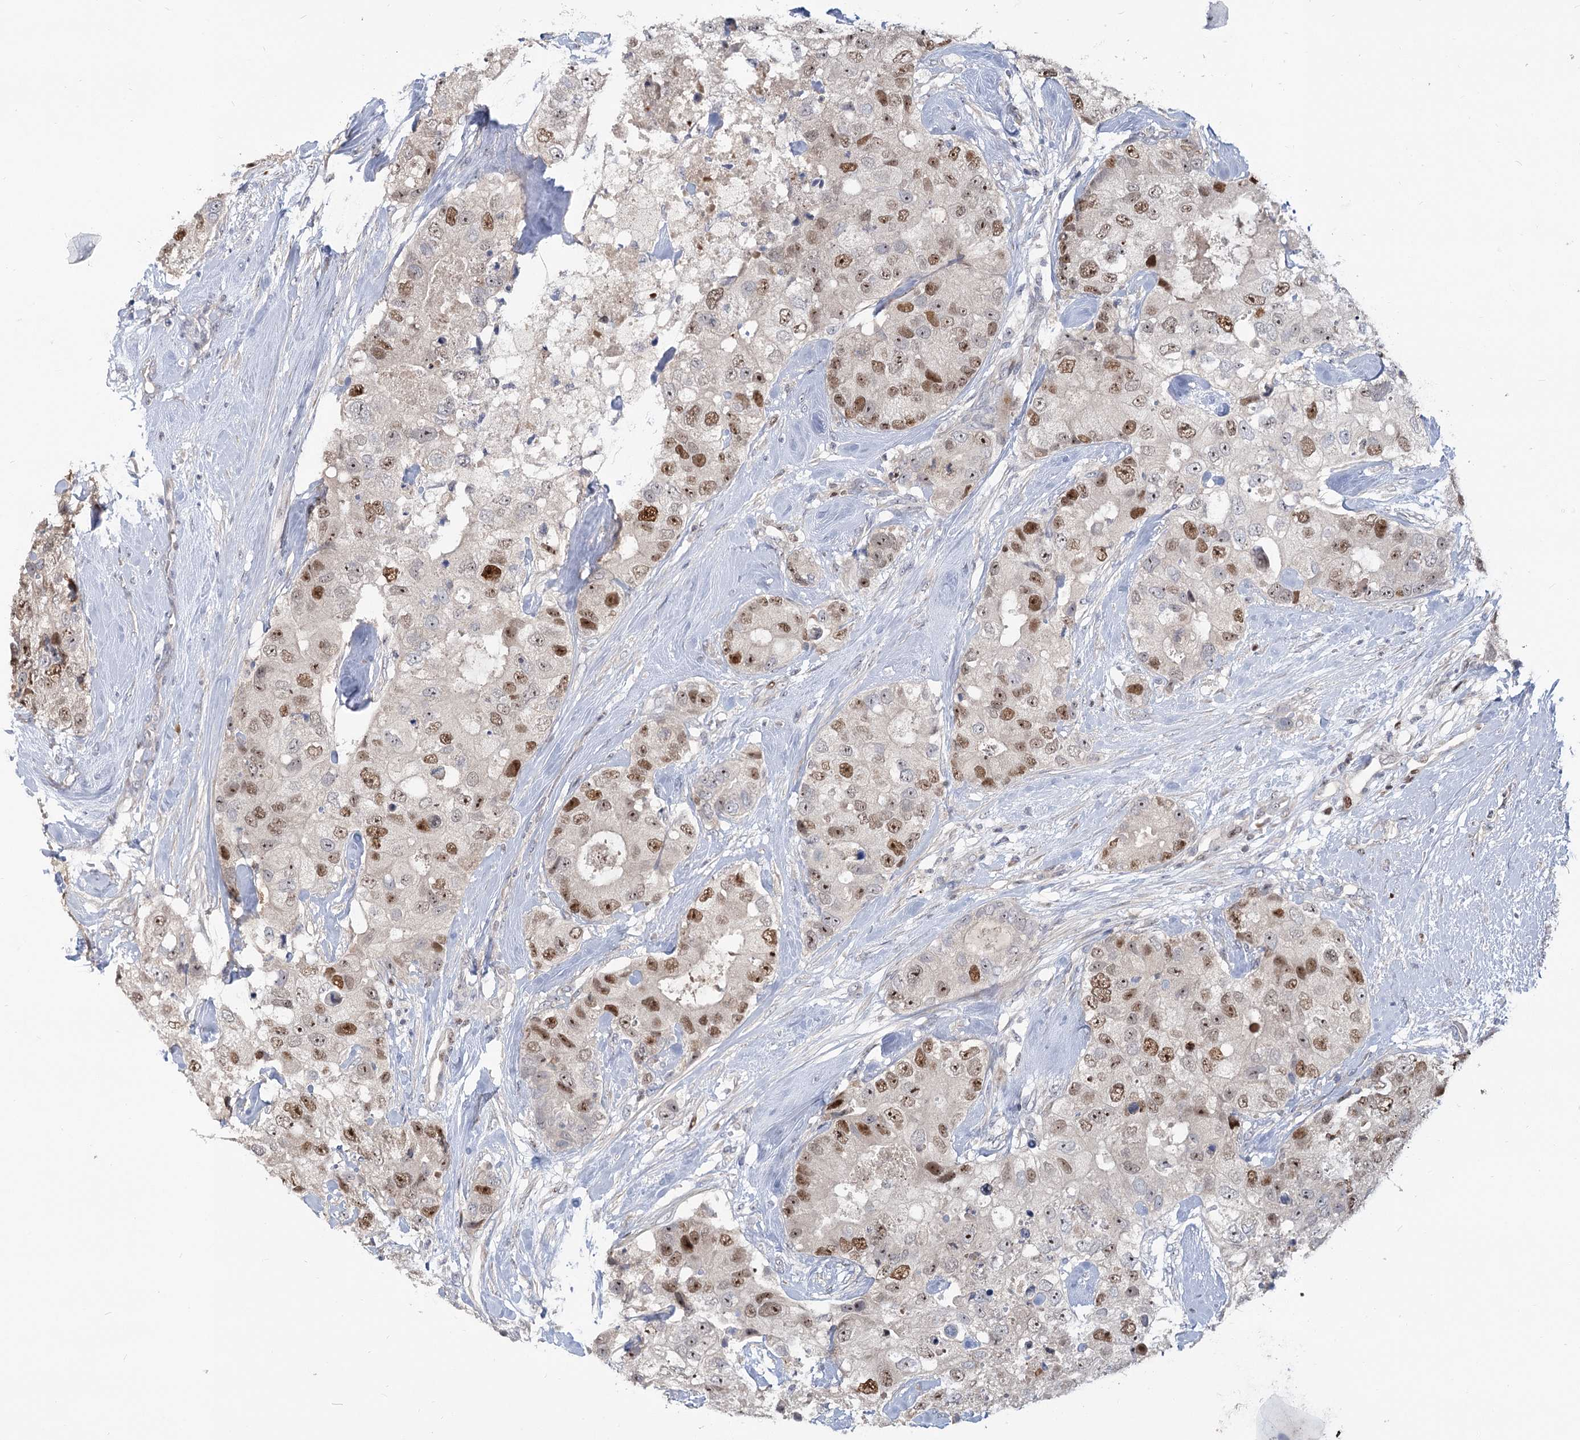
{"staining": {"intensity": "moderate", "quantity": "25%-75%", "location": "nuclear"}, "tissue": "breast cancer", "cell_type": "Tumor cells", "image_type": "cancer", "snomed": [{"axis": "morphology", "description": "Duct carcinoma"}, {"axis": "topography", "description": "Breast"}], "caption": "Breast intraductal carcinoma tissue displays moderate nuclear positivity in approximately 25%-75% of tumor cells", "gene": "PIK3C2A", "patient": {"sex": "female", "age": 62}}